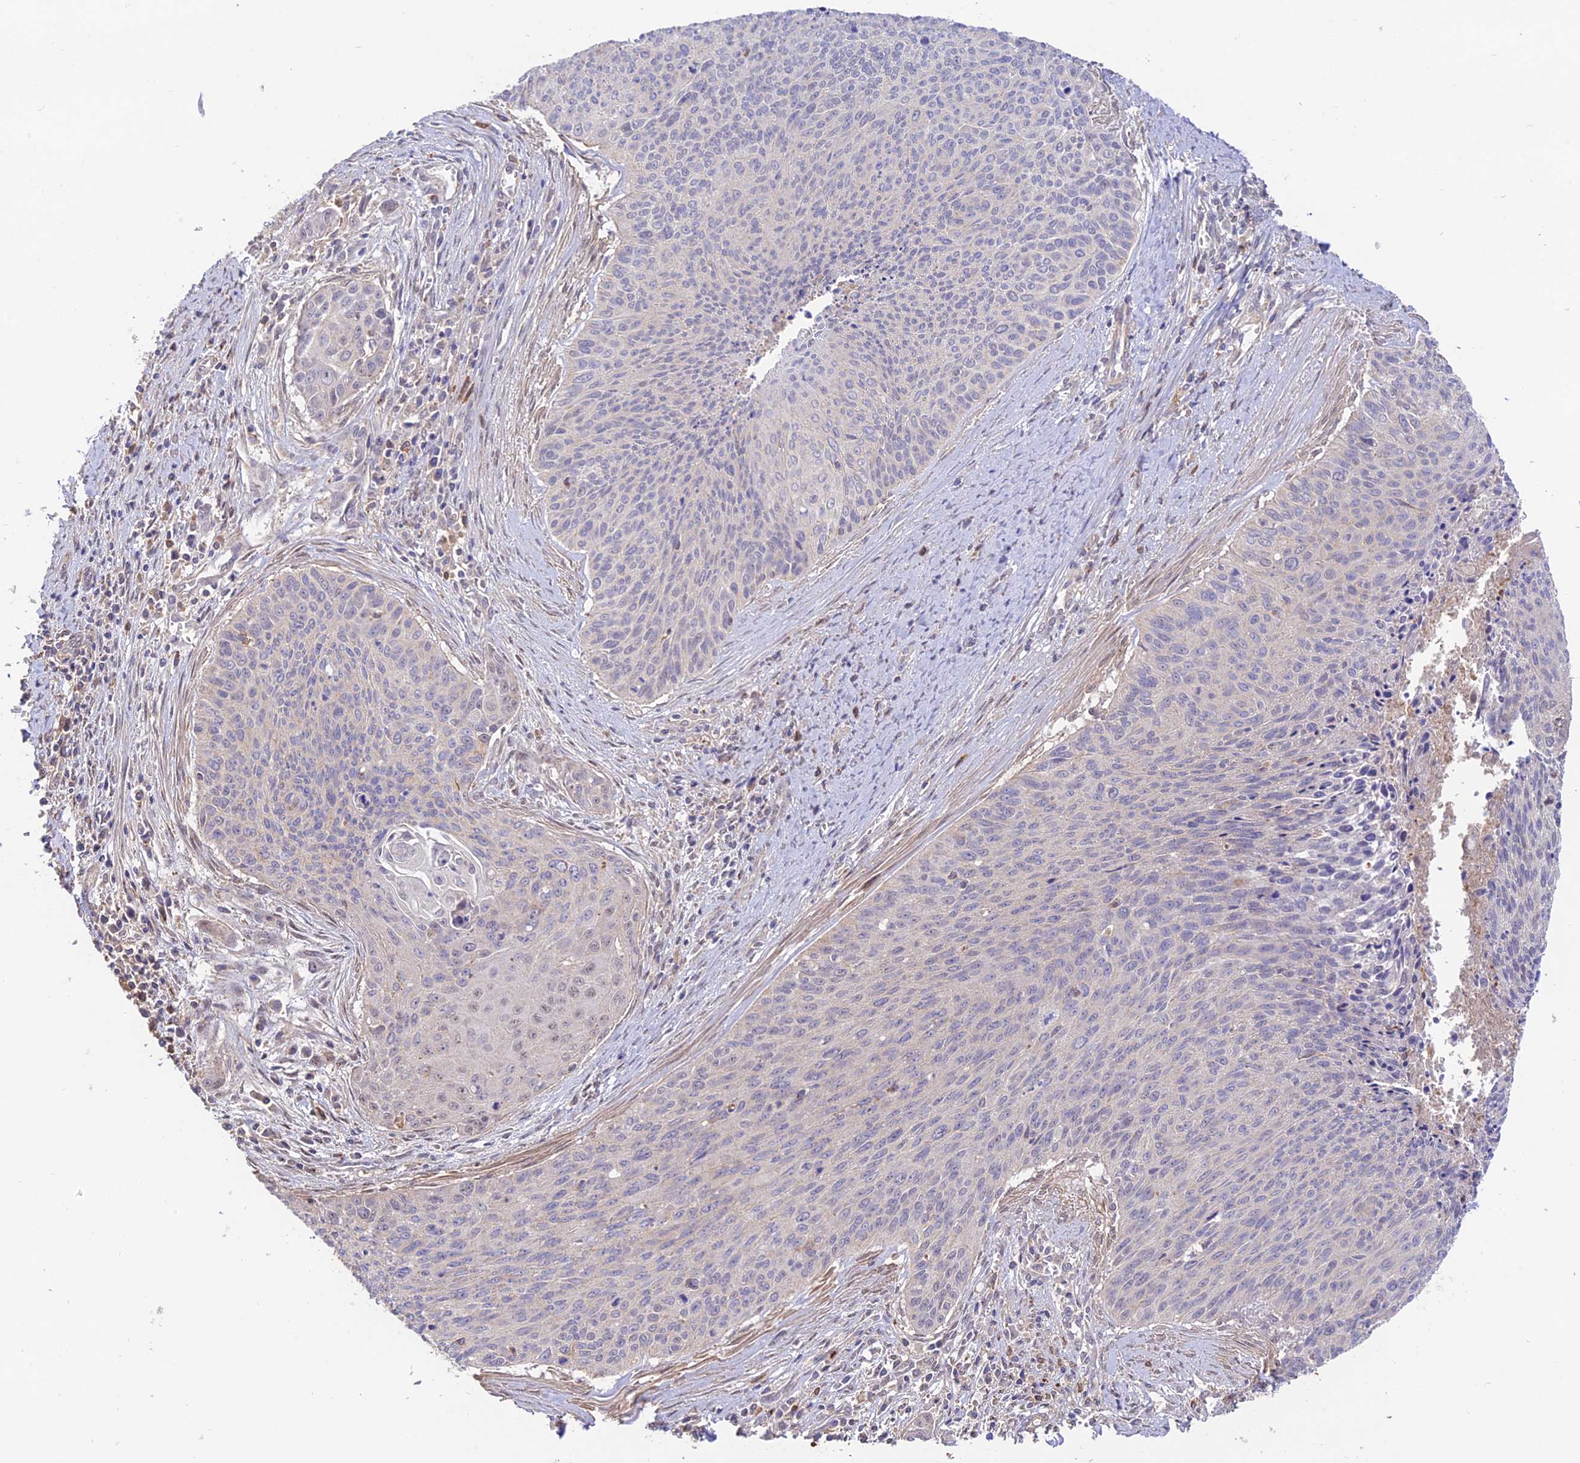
{"staining": {"intensity": "weak", "quantity": "<25%", "location": "nuclear"}, "tissue": "cervical cancer", "cell_type": "Tumor cells", "image_type": "cancer", "snomed": [{"axis": "morphology", "description": "Squamous cell carcinoma, NOS"}, {"axis": "topography", "description": "Cervix"}], "caption": "An IHC micrograph of cervical squamous cell carcinoma is shown. There is no staining in tumor cells of cervical squamous cell carcinoma. The staining was performed using DAB to visualize the protein expression in brown, while the nuclei were stained in blue with hematoxylin (Magnification: 20x).", "gene": "CLCF1", "patient": {"sex": "female", "age": 55}}